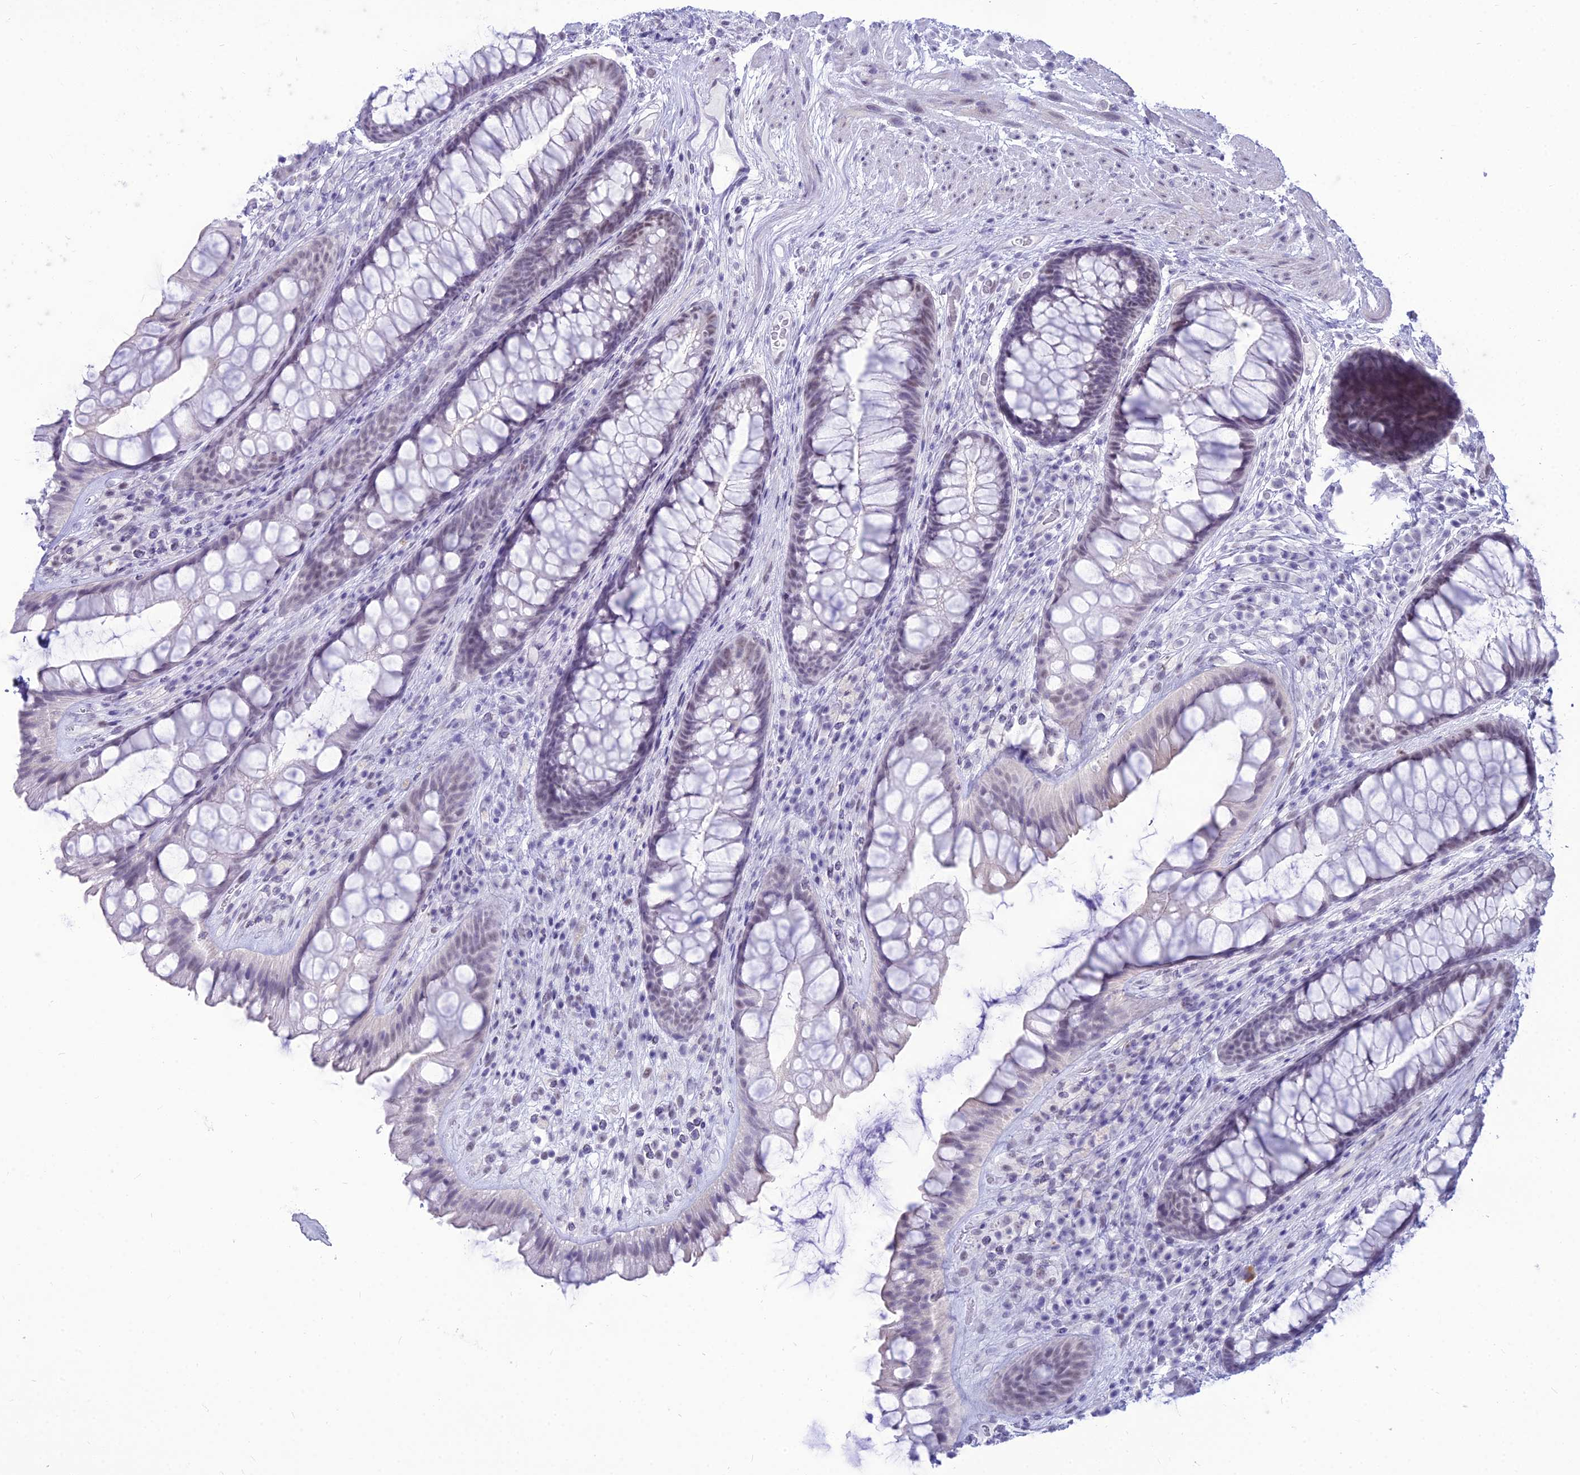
{"staining": {"intensity": "weak", "quantity": "<25%", "location": "nuclear"}, "tissue": "rectum", "cell_type": "Glandular cells", "image_type": "normal", "snomed": [{"axis": "morphology", "description": "Normal tissue, NOS"}, {"axis": "topography", "description": "Rectum"}], "caption": "Benign rectum was stained to show a protein in brown. There is no significant staining in glandular cells.", "gene": "DHX40", "patient": {"sex": "male", "age": 74}}